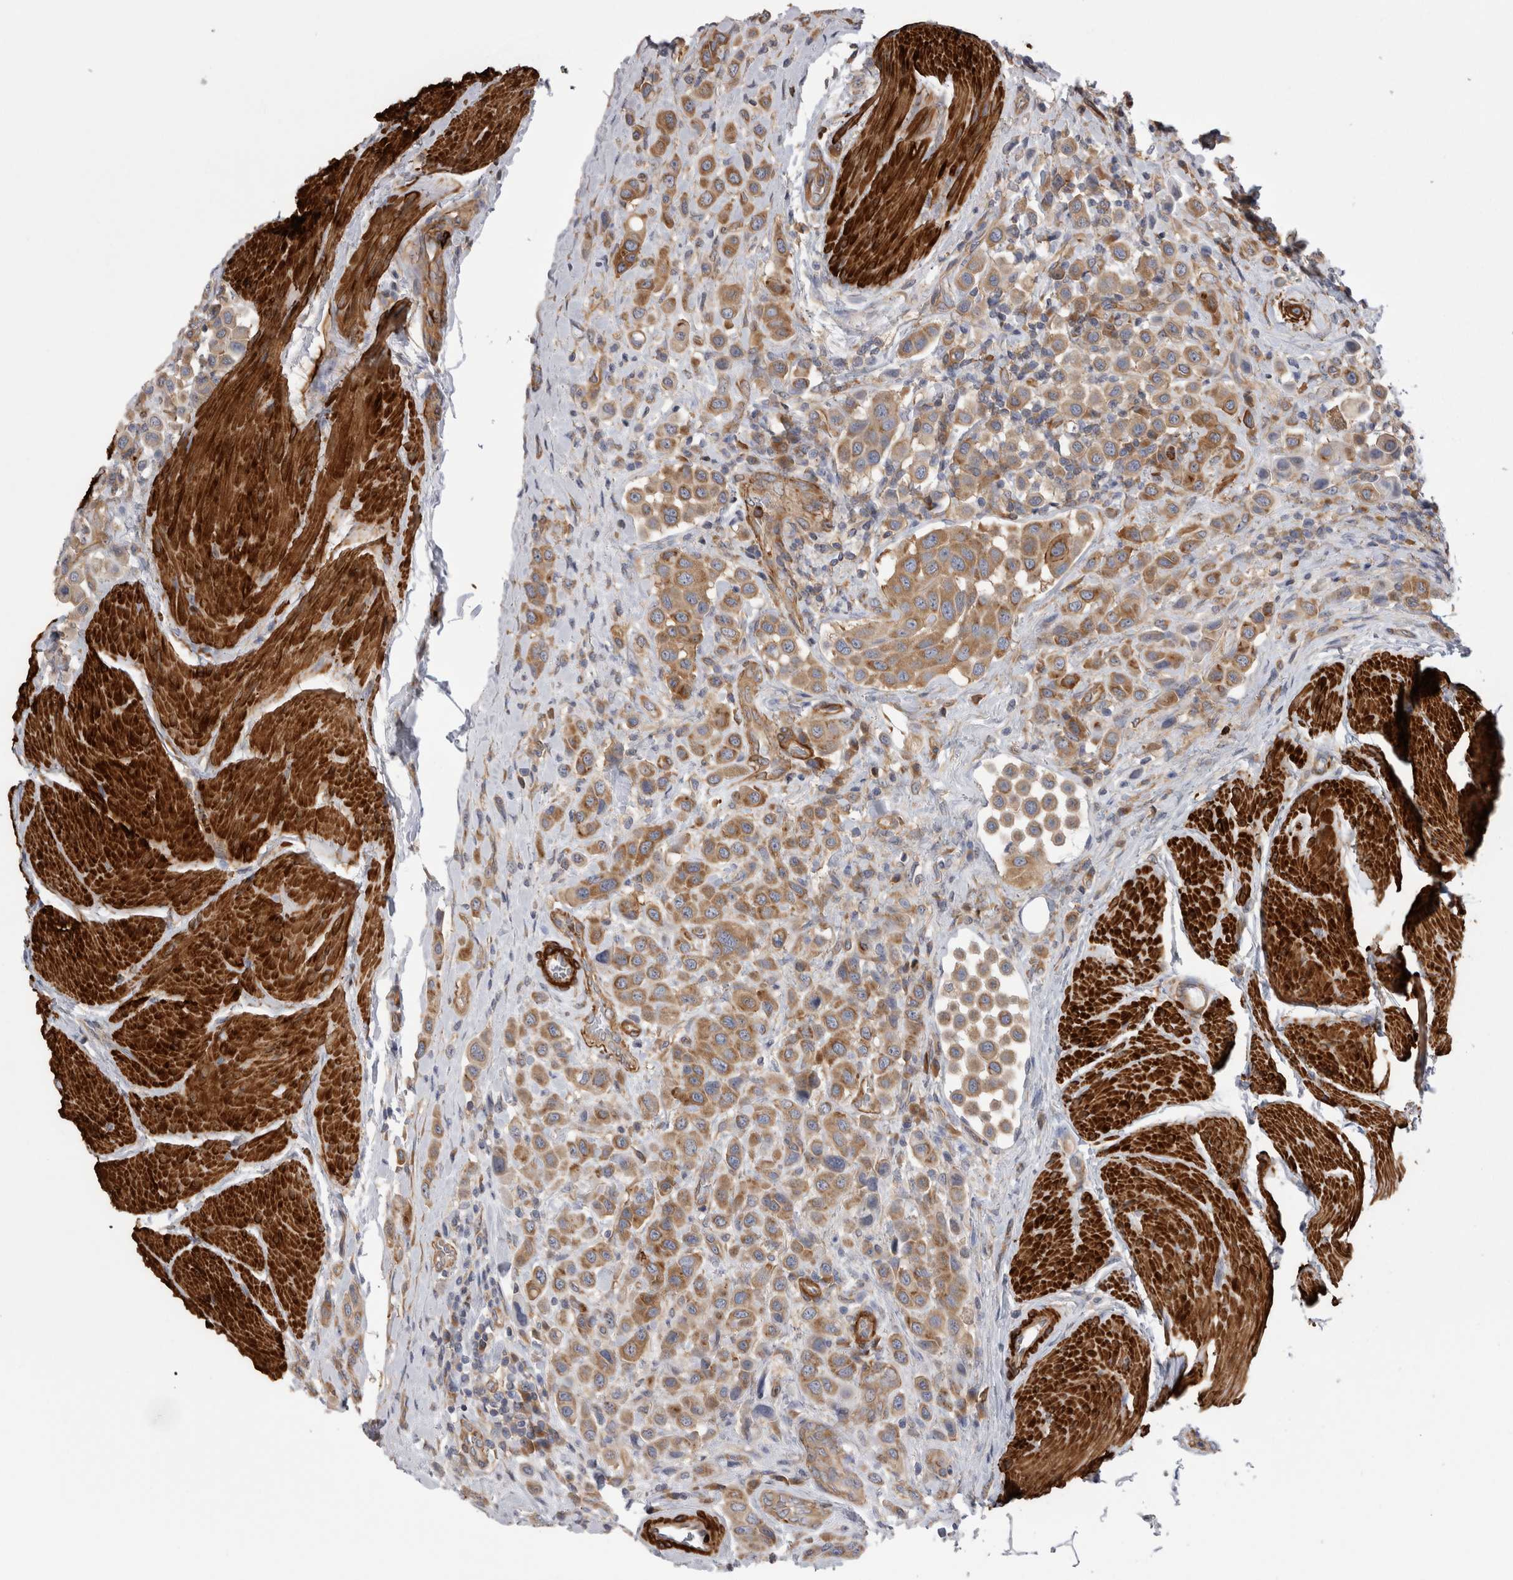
{"staining": {"intensity": "moderate", "quantity": ">75%", "location": "cytoplasmic/membranous"}, "tissue": "urothelial cancer", "cell_type": "Tumor cells", "image_type": "cancer", "snomed": [{"axis": "morphology", "description": "Urothelial carcinoma, High grade"}, {"axis": "topography", "description": "Urinary bladder"}], "caption": "Human urothelial carcinoma (high-grade) stained with a brown dye reveals moderate cytoplasmic/membranous positive positivity in about >75% of tumor cells.", "gene": "EPRS1", "patient": {"sex": "male", "age": 50}}